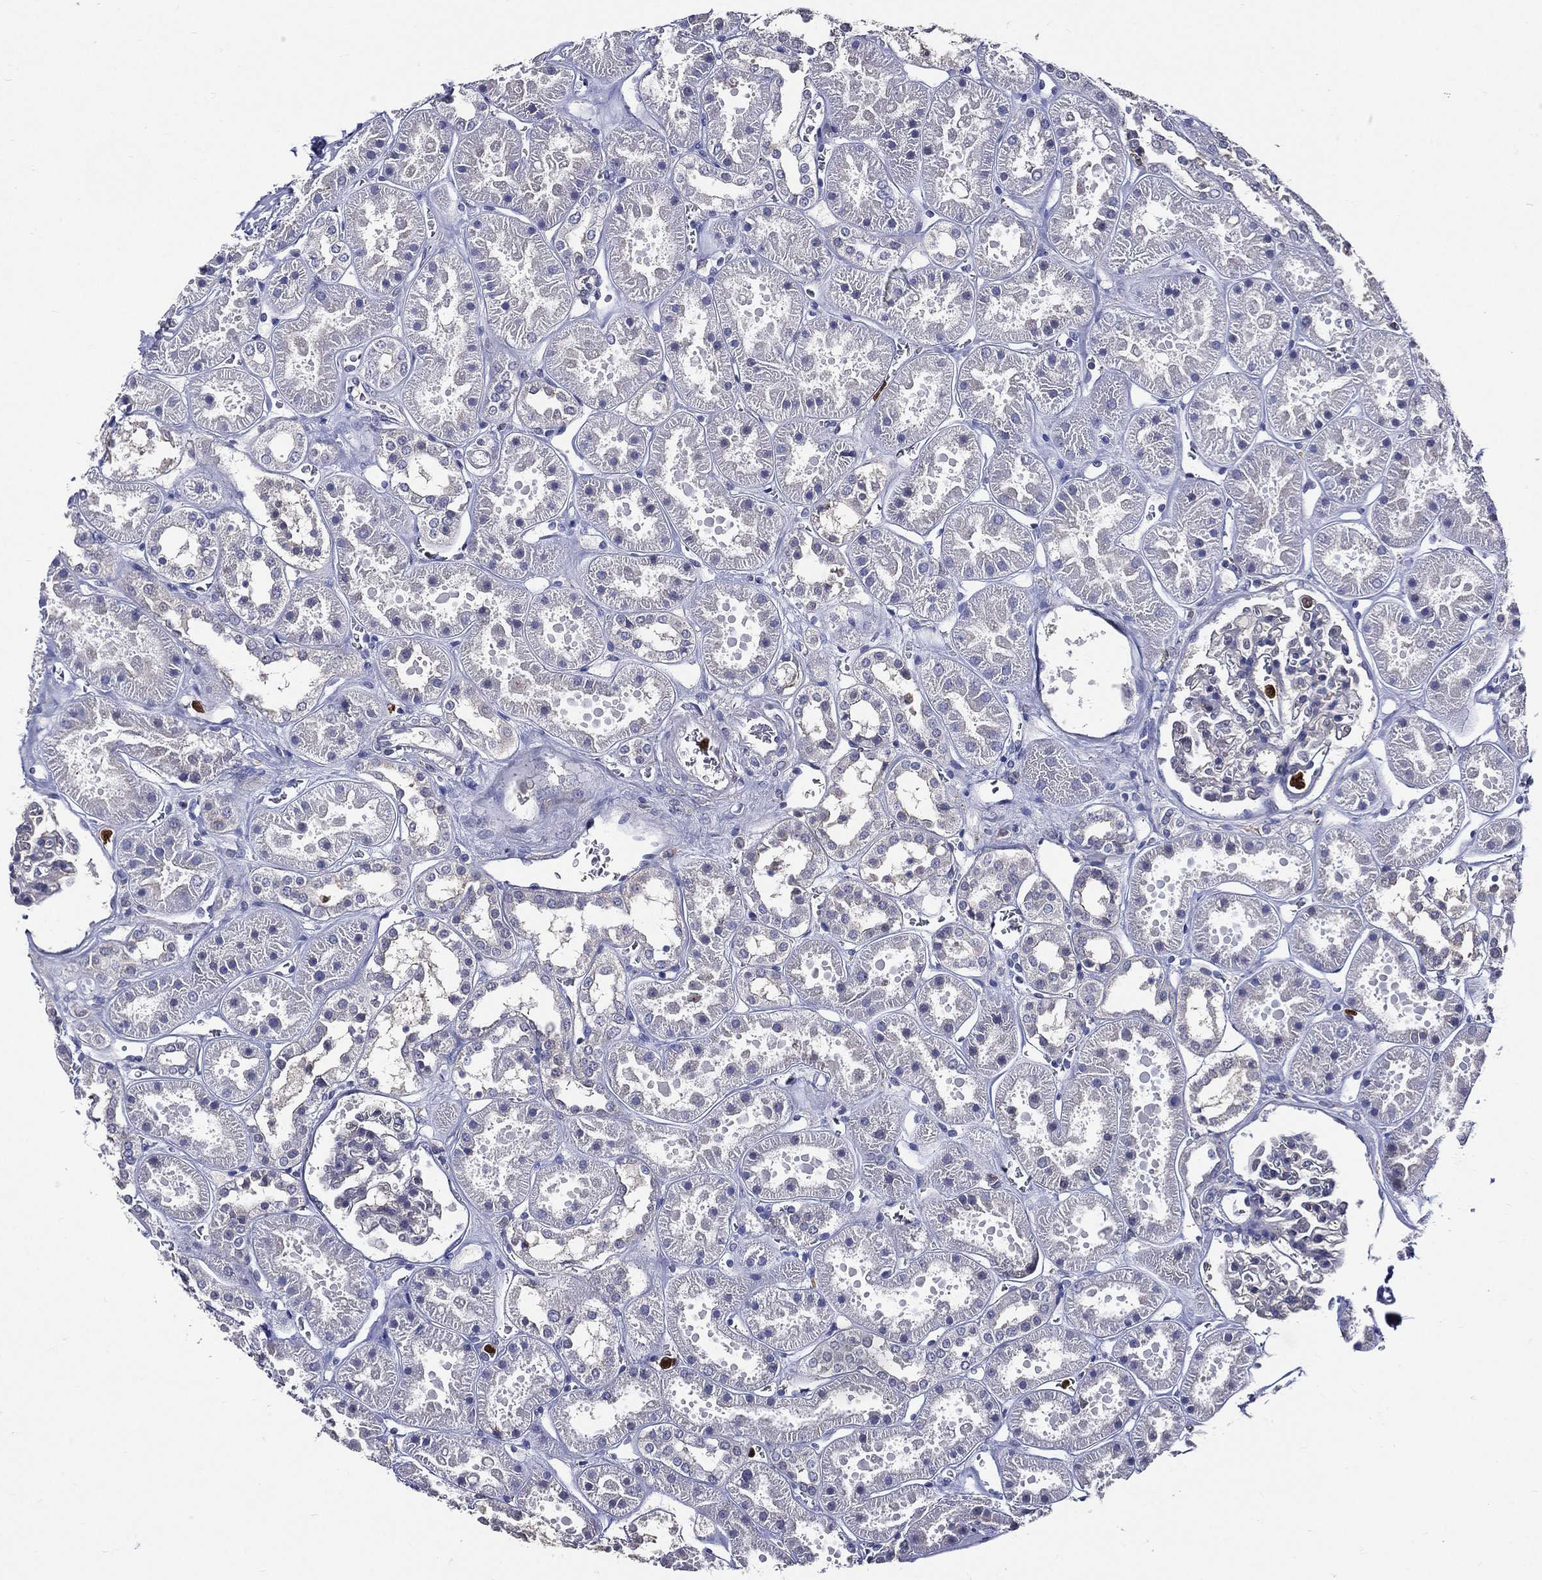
{"staining": {"intensity": "negative", "quantity": "none", "location": "none"}, "tissue": "kidney", "cell_type": "Cells in glomeruli", "image_type": "normal", "snomed": [{"axis": "morphology", "description": "Normal tissue, NOS"}, {"axis": "topography", "description": "Kidney"}], "caption": "A high-resolution photomicrograph shows immunohistochemistry staining of benign kidney, which displays no significant expression in cells in glomeruli.", "gene": "GPR171", "patient": {"sex": "female", "age": 41}}